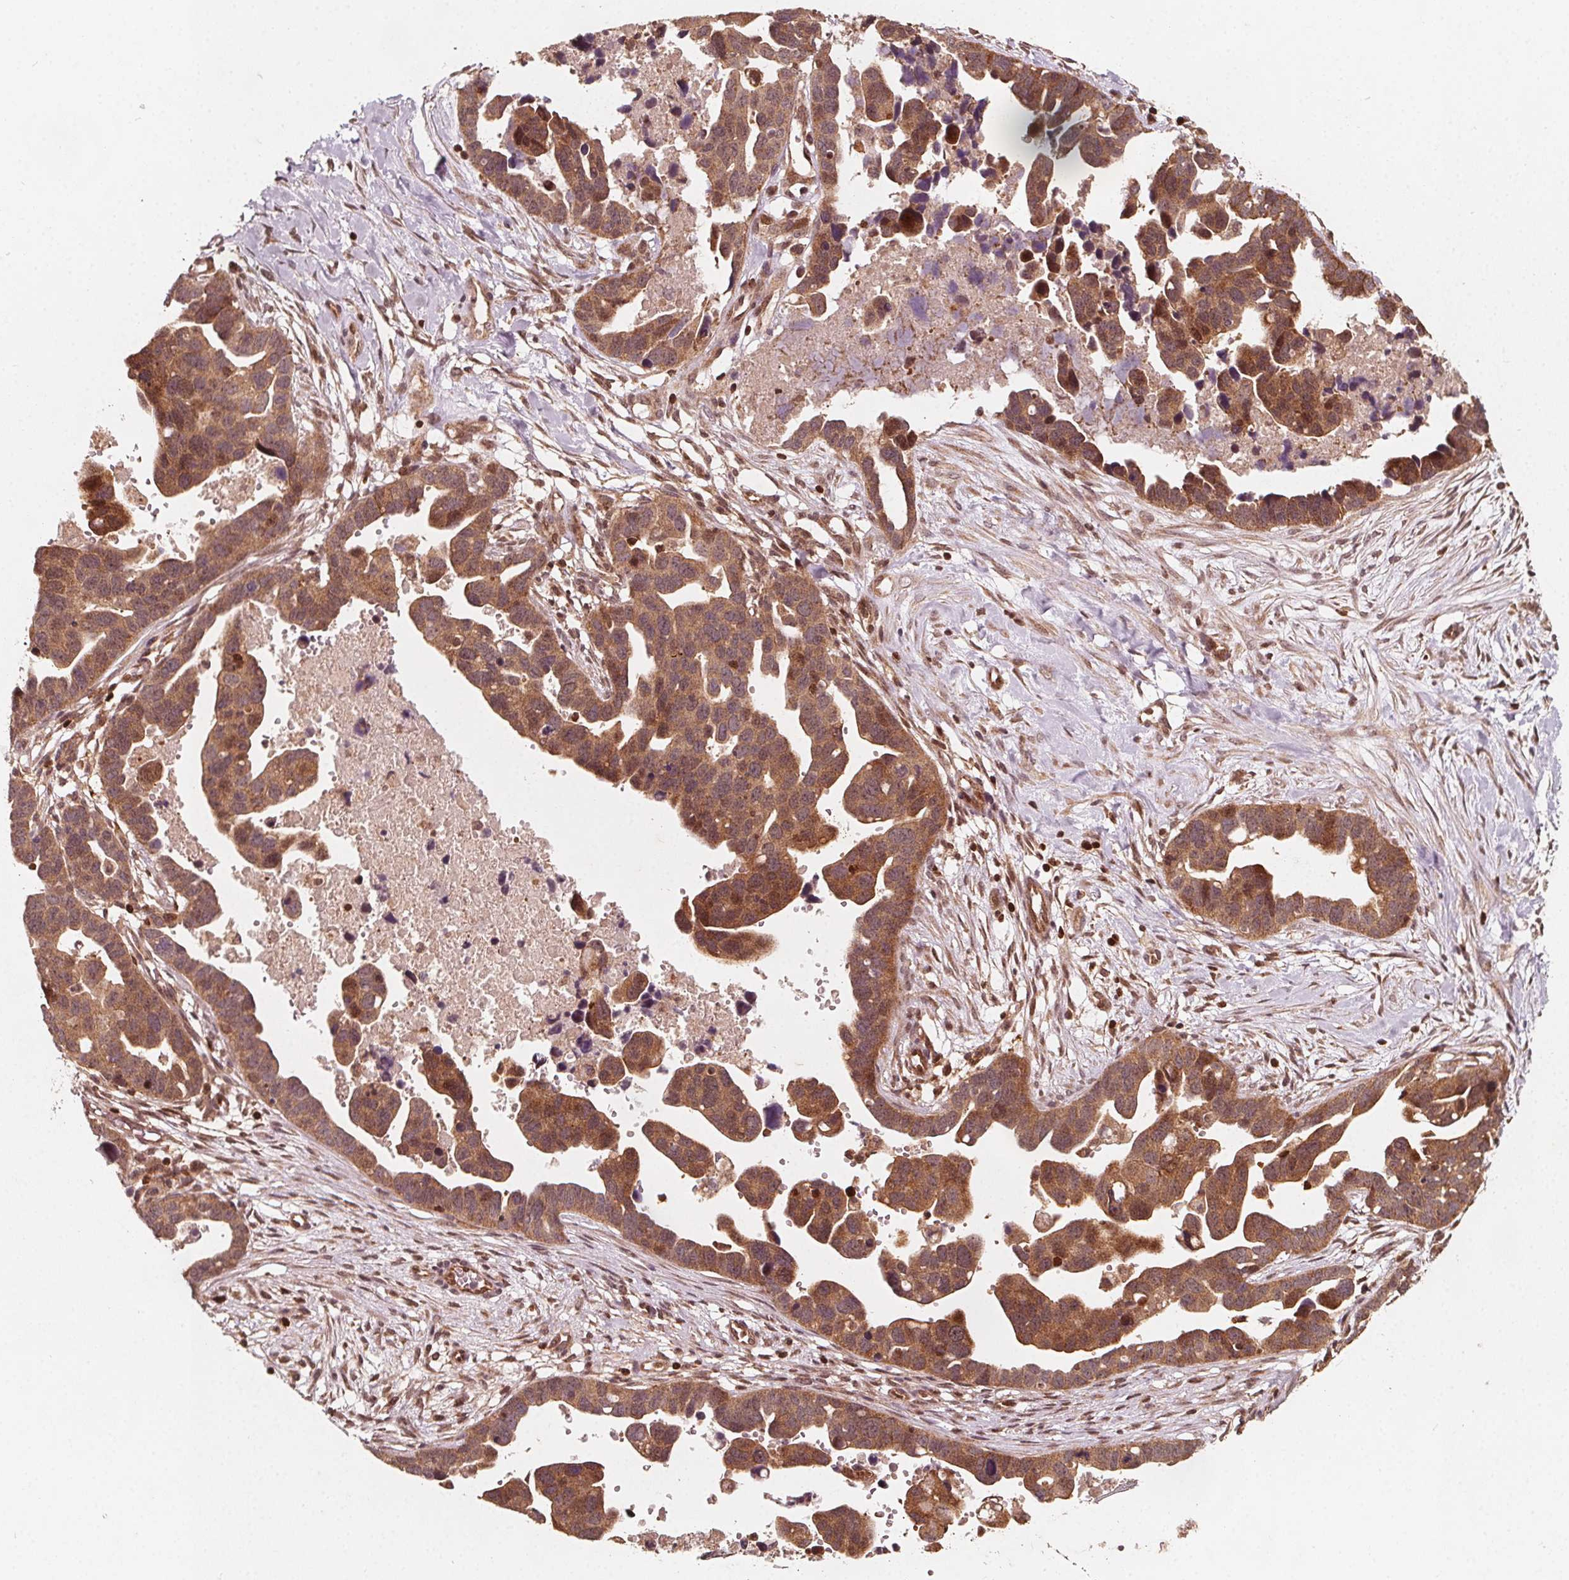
{"staining": {"intensity": "moderate", "quantity": ">75%", "location": "cytoplasmic/membranous"}, "tissue": "ovarian cancer", "cell_type": "Tumor cells", "image_type": "cancer", "snomed": [{"axis": "morphology", "description": "Cystadenocarcinoma, serous, NOS"}, {"axis": "topography", "description": "Ovary"}], "caption": "The histopathology image demonstrates a brown stain indicating the presence of a protein in the cytoplasmic/membranous of tumor cells in ovarian cancer (serous cystadenocarcinoma).", "gene": "AIP", "patient": {"sex": "female", "age": 54}}